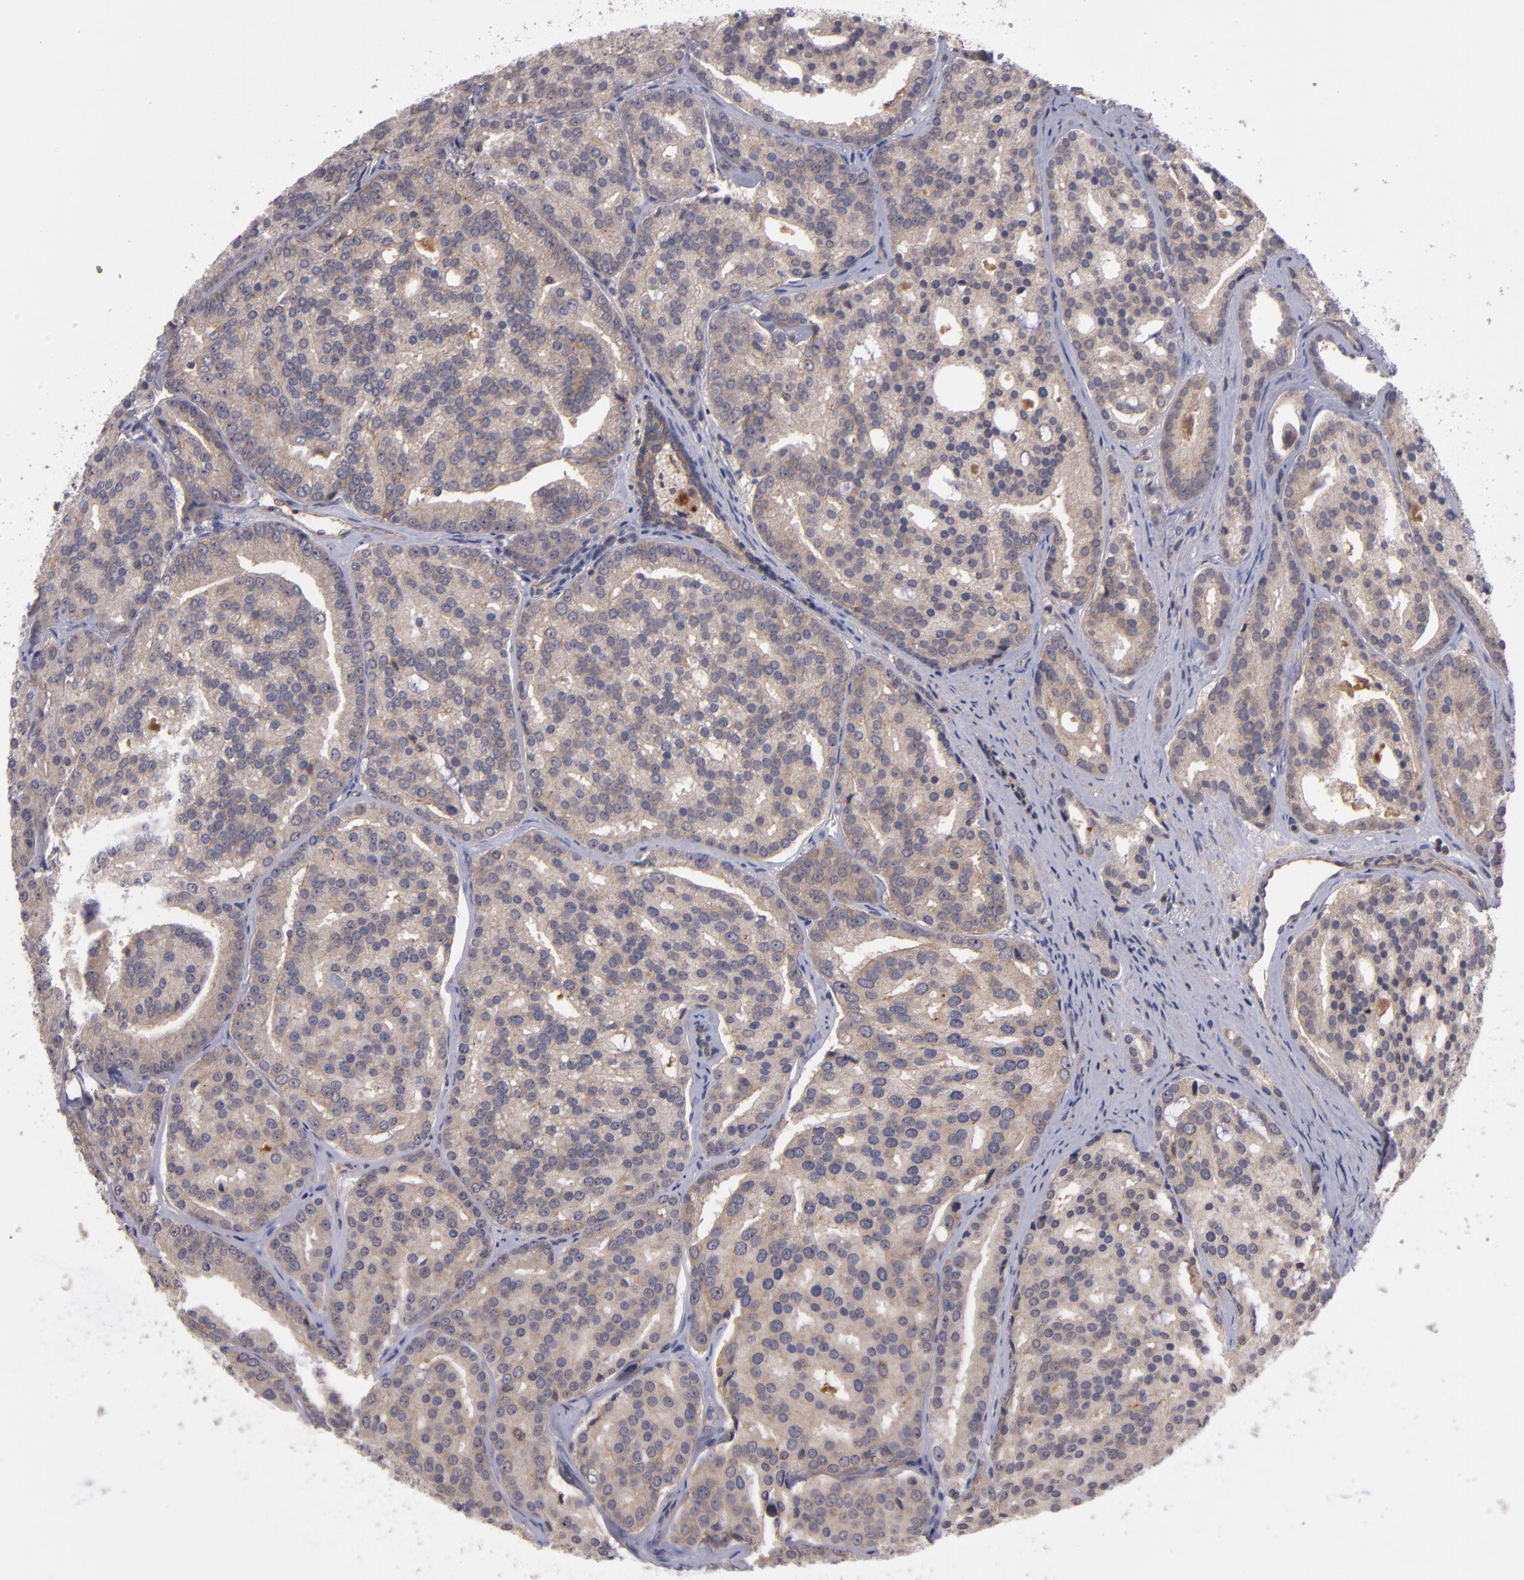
{"staining": {"intensity": "weak", "quantity": ">75%", "location": "cytoplasmic/membranous"}, "tissue": "prostate cancer", "cell_type": "Tumor cells", "image_type": "cancer", "snomed": [{"axis": "morphology", "description": "Adenocarcinoma, High grade"}, {"axis": "topography", "description": "Prostate"}], "caption": "Prostate cancer tissue exhibits weak cytoplasmic/membranous expression in about >75% of tumor cells (Stains: DAB in brown, nuclei in blue, Microscopy: brightfield microscopy at high magnification).", "gene": "CTSO", "patient": {"sex": "male", "age": 64}}